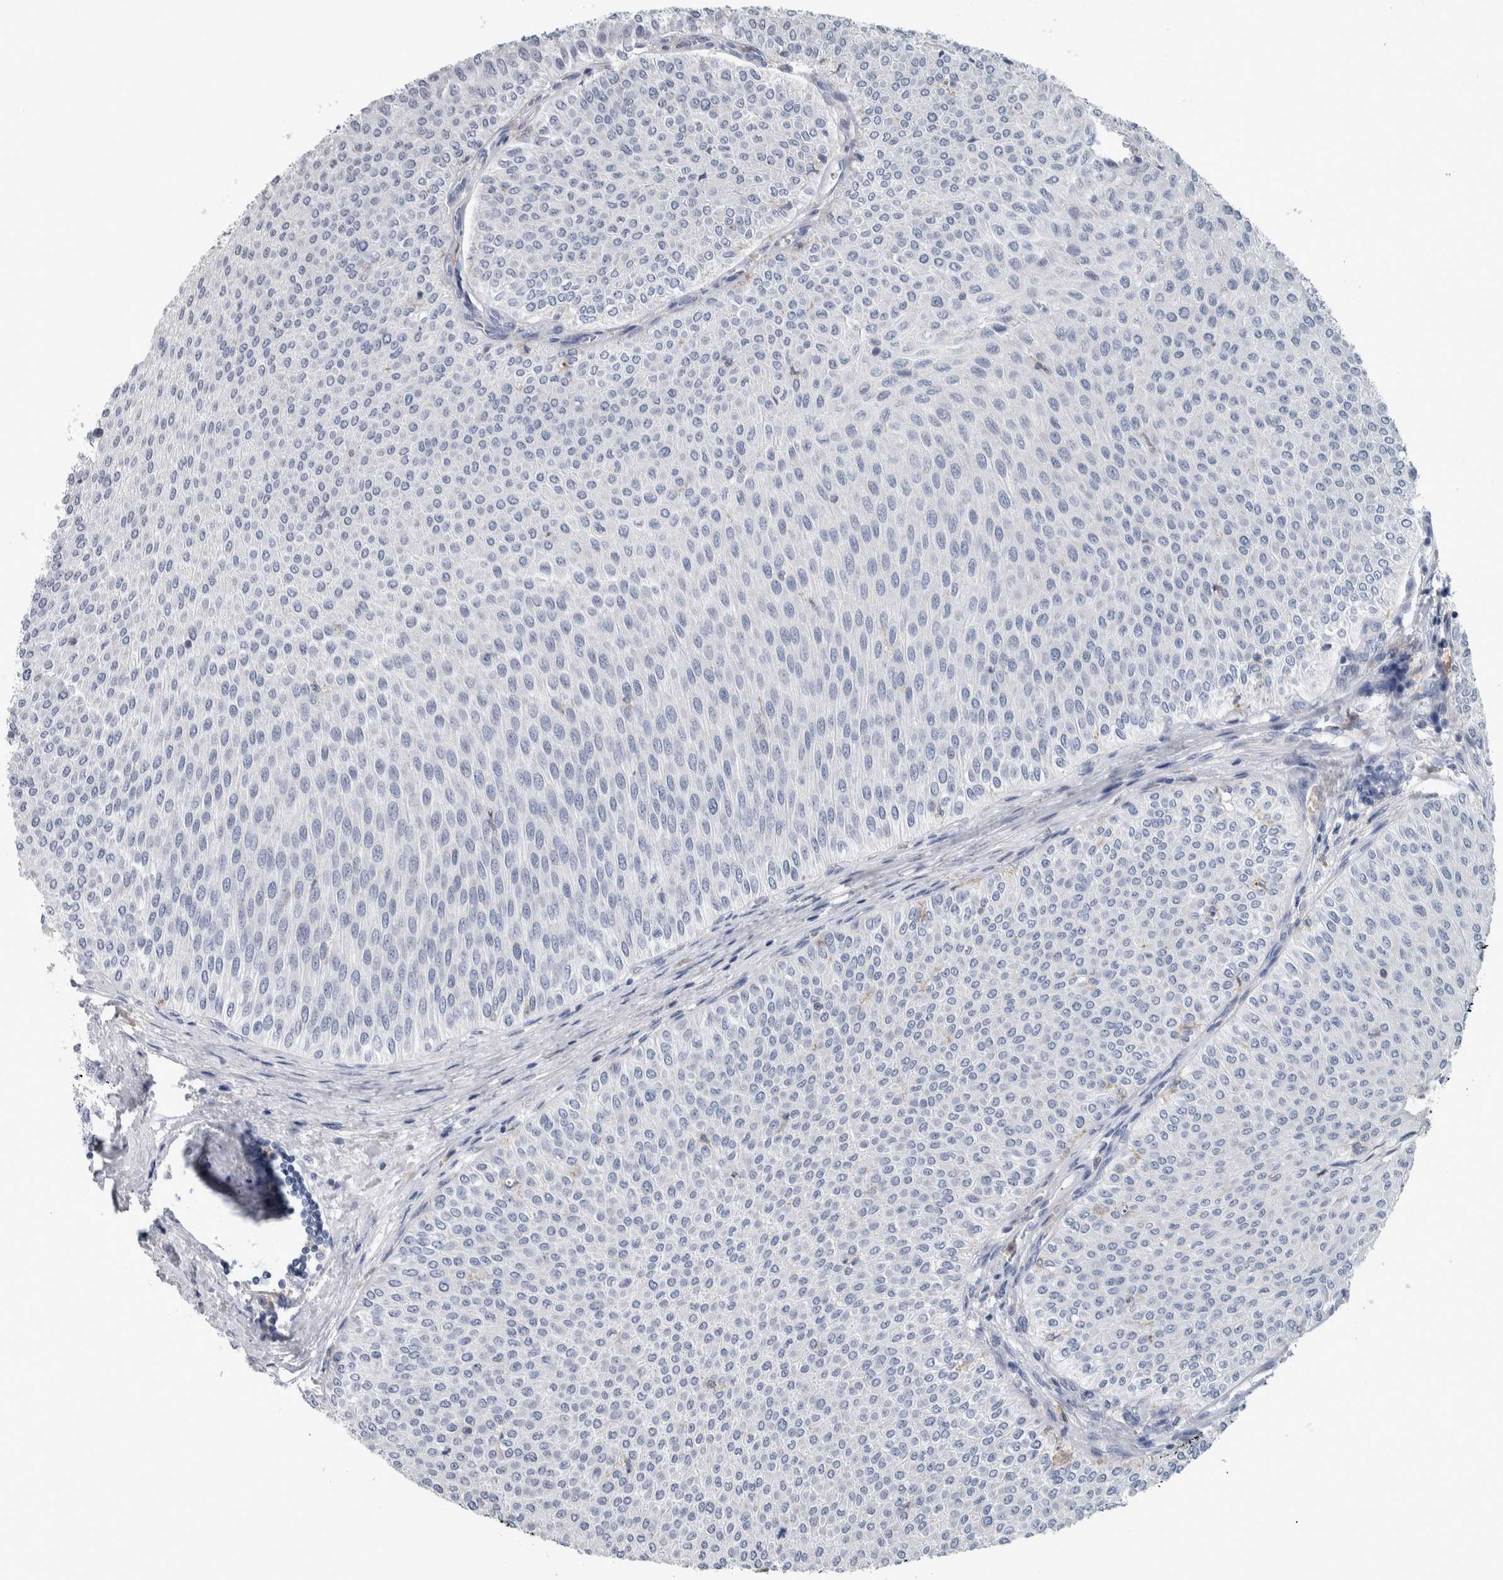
{"staining": {"intensity": "negative", "quantity": "none", "location": "none"}, "tissue": "urothelial cancer", "cell_type": "Tumor cells", "image_type": "cancer", "snomed": [{"axis": "morphology", "description": "Urothelial carcinoma, Low grade"}, {"axis": "topography", "description": "Urinary bladder"}], "caption": "The photomicrograph exhibits no staining of tumor cells in urothelial cancer.", "gene": "SKAP2", "patient": {"sex": "male", "age": 78}}